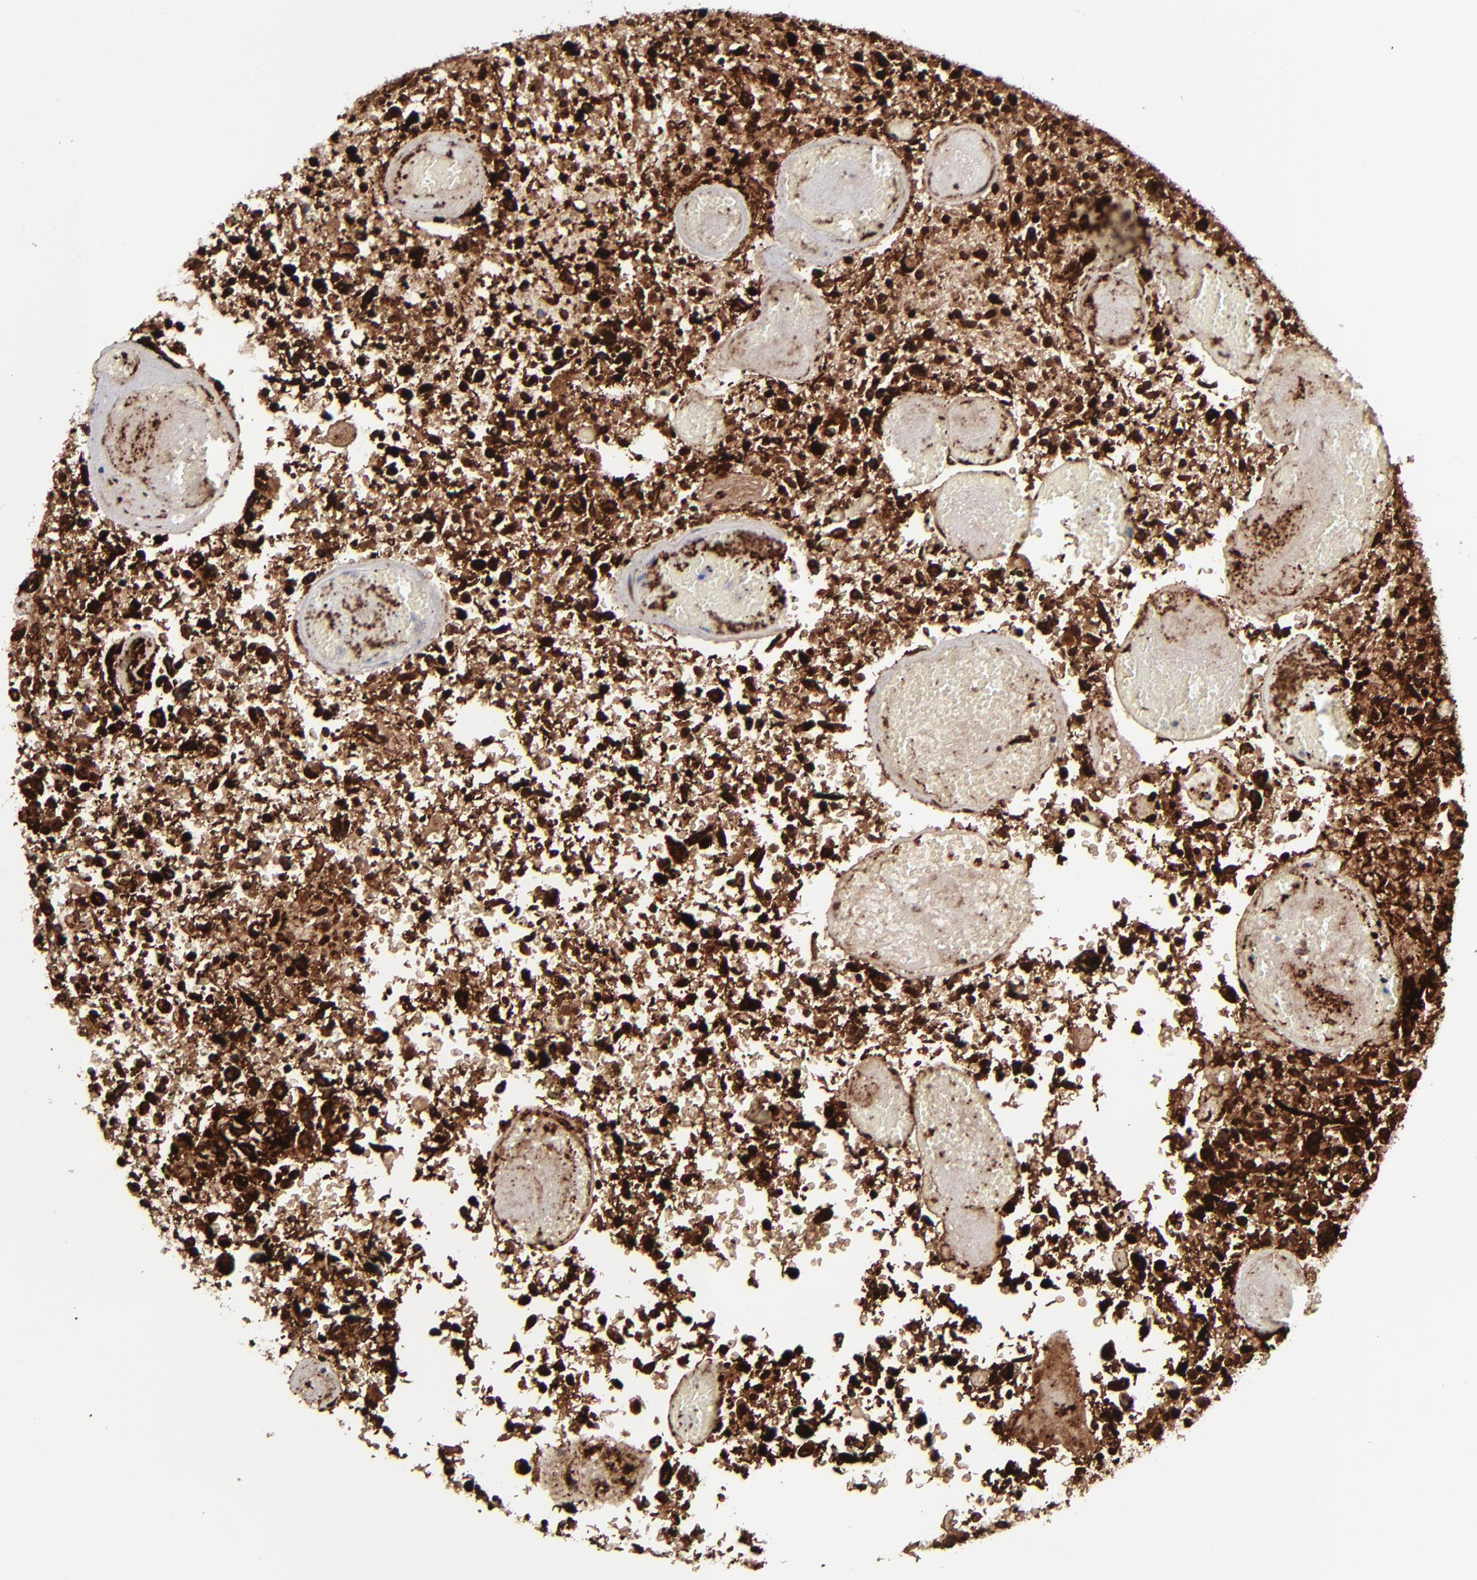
{"staining": {"intensity": "strong", "quantity": ">75%", "location": "cytoplasmic/membranous,nuclear"}, "tissue": "glioma", "cell_type": "Tumor cells", "image_type": "cancer", "snomed": [{"axis": "morphology", "description": "Glioma, malignant, High grade"}, {"axis": "topography", "description": "Brain"}], "caption": "This histopathology image demonstrates malignant glioma (high-grade) stained with immunohistochemistry (IHC) to label a protein in brown. The cytoplasmic/membranous and nuclear of tumor cells show strong positivity for the protein. Nuclei are counter-stained blue.", "gene": "SPARC", "patient": {"sex": "male", "age": 72}}